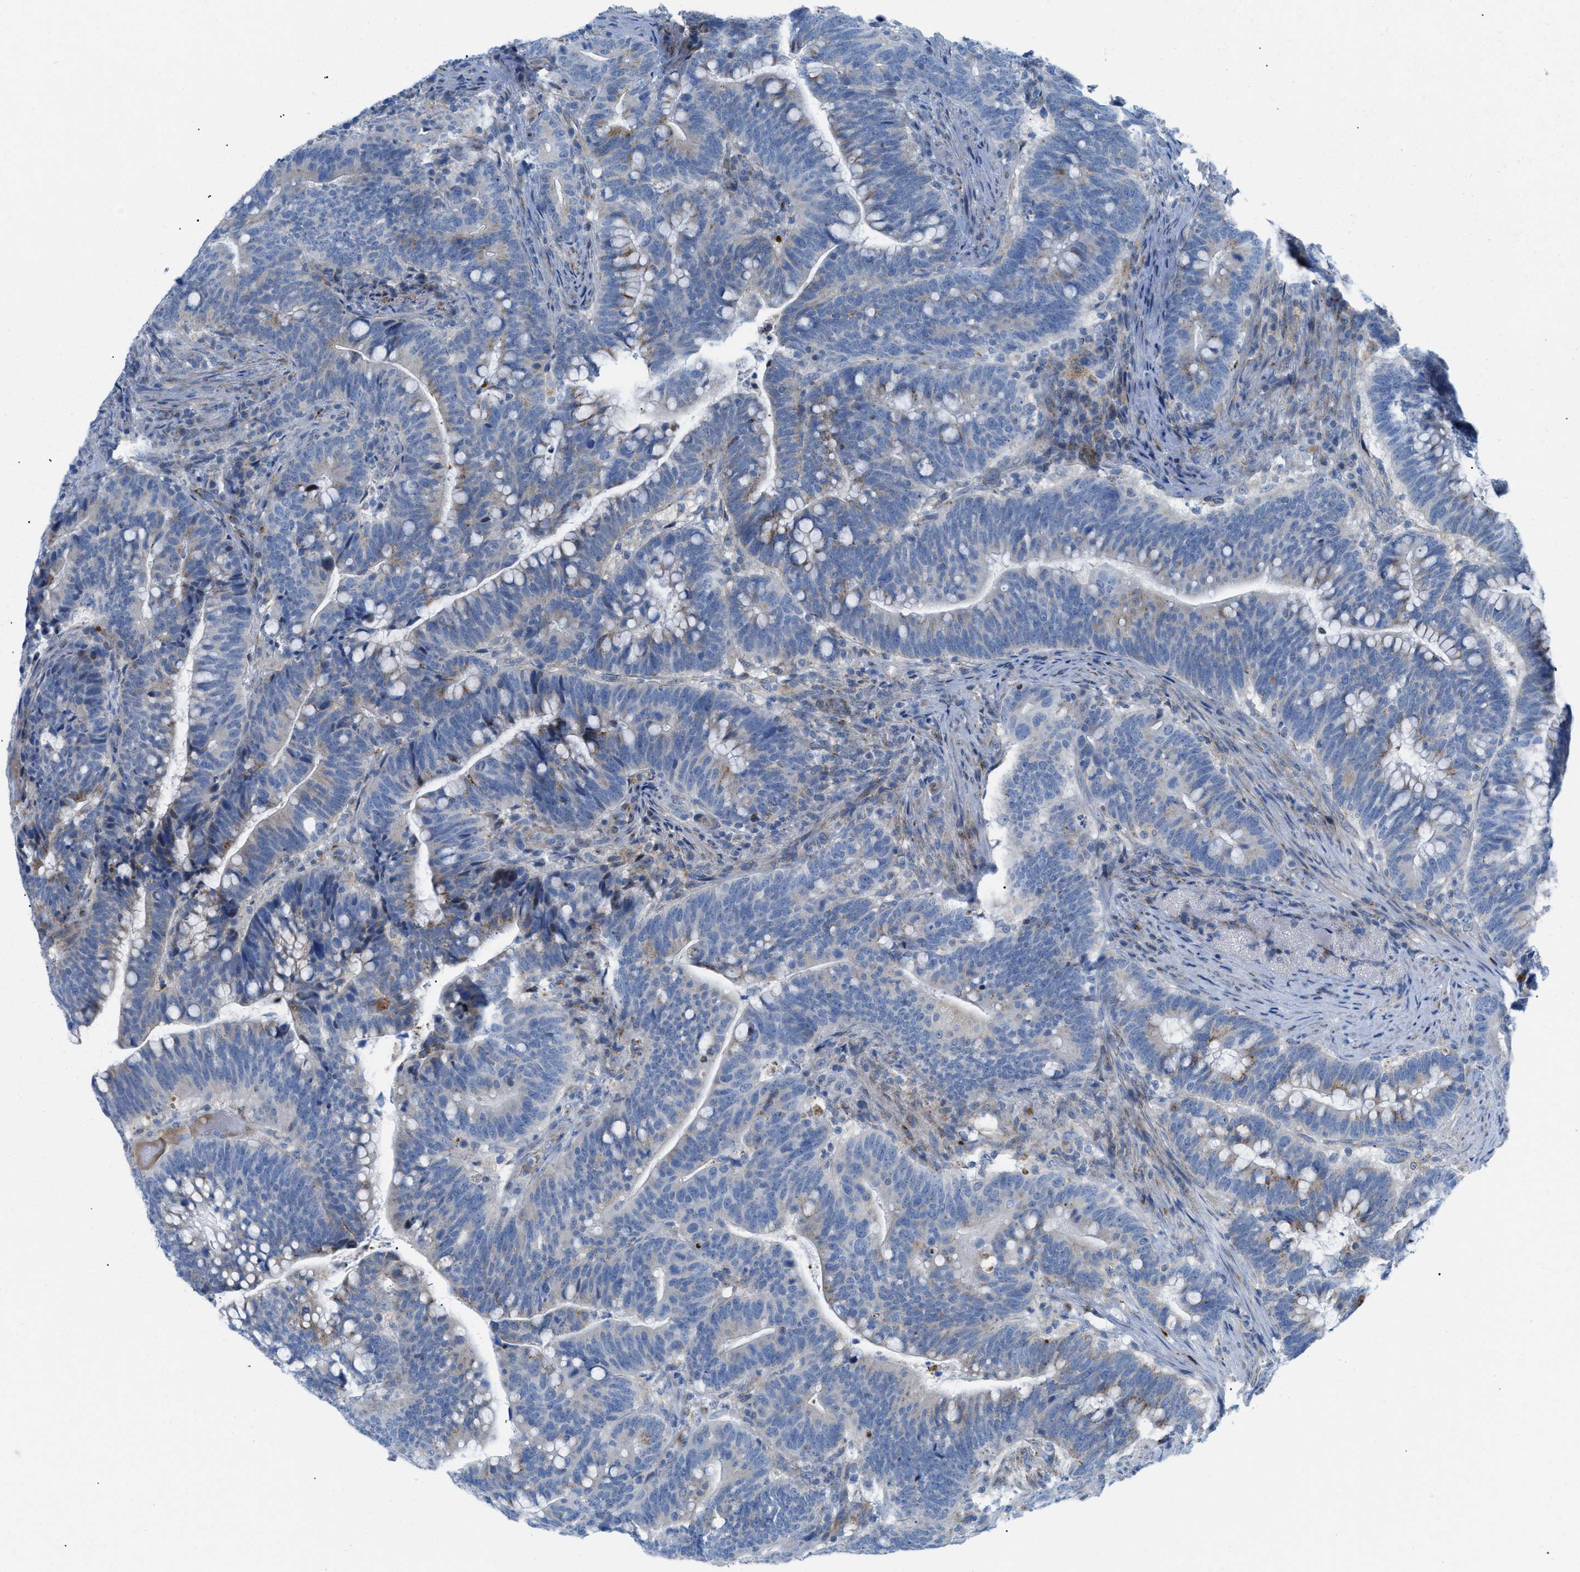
{"staining": {"intensity": "negative", "quantity": "none", "location": "none"}, "tissue": "colorectal cancer", "cell_type": "Tumor cells", "image_type": "cancer", "snomed": [{"axis": "morphology", "description": "Normal tissue, NOS"}, {"axis": "morphology", "description": "Adenocarcinoma, NOS"}, {"axis": "topography", "description": "Colon"}], "caption": "This is a photomicrograph of immunohistochemistry (IHC) staining of colorectal cancer, which shows no staining in tumor cells.", "gene": "RBBP9", "patient": {"sex": "female", "age": 66}}